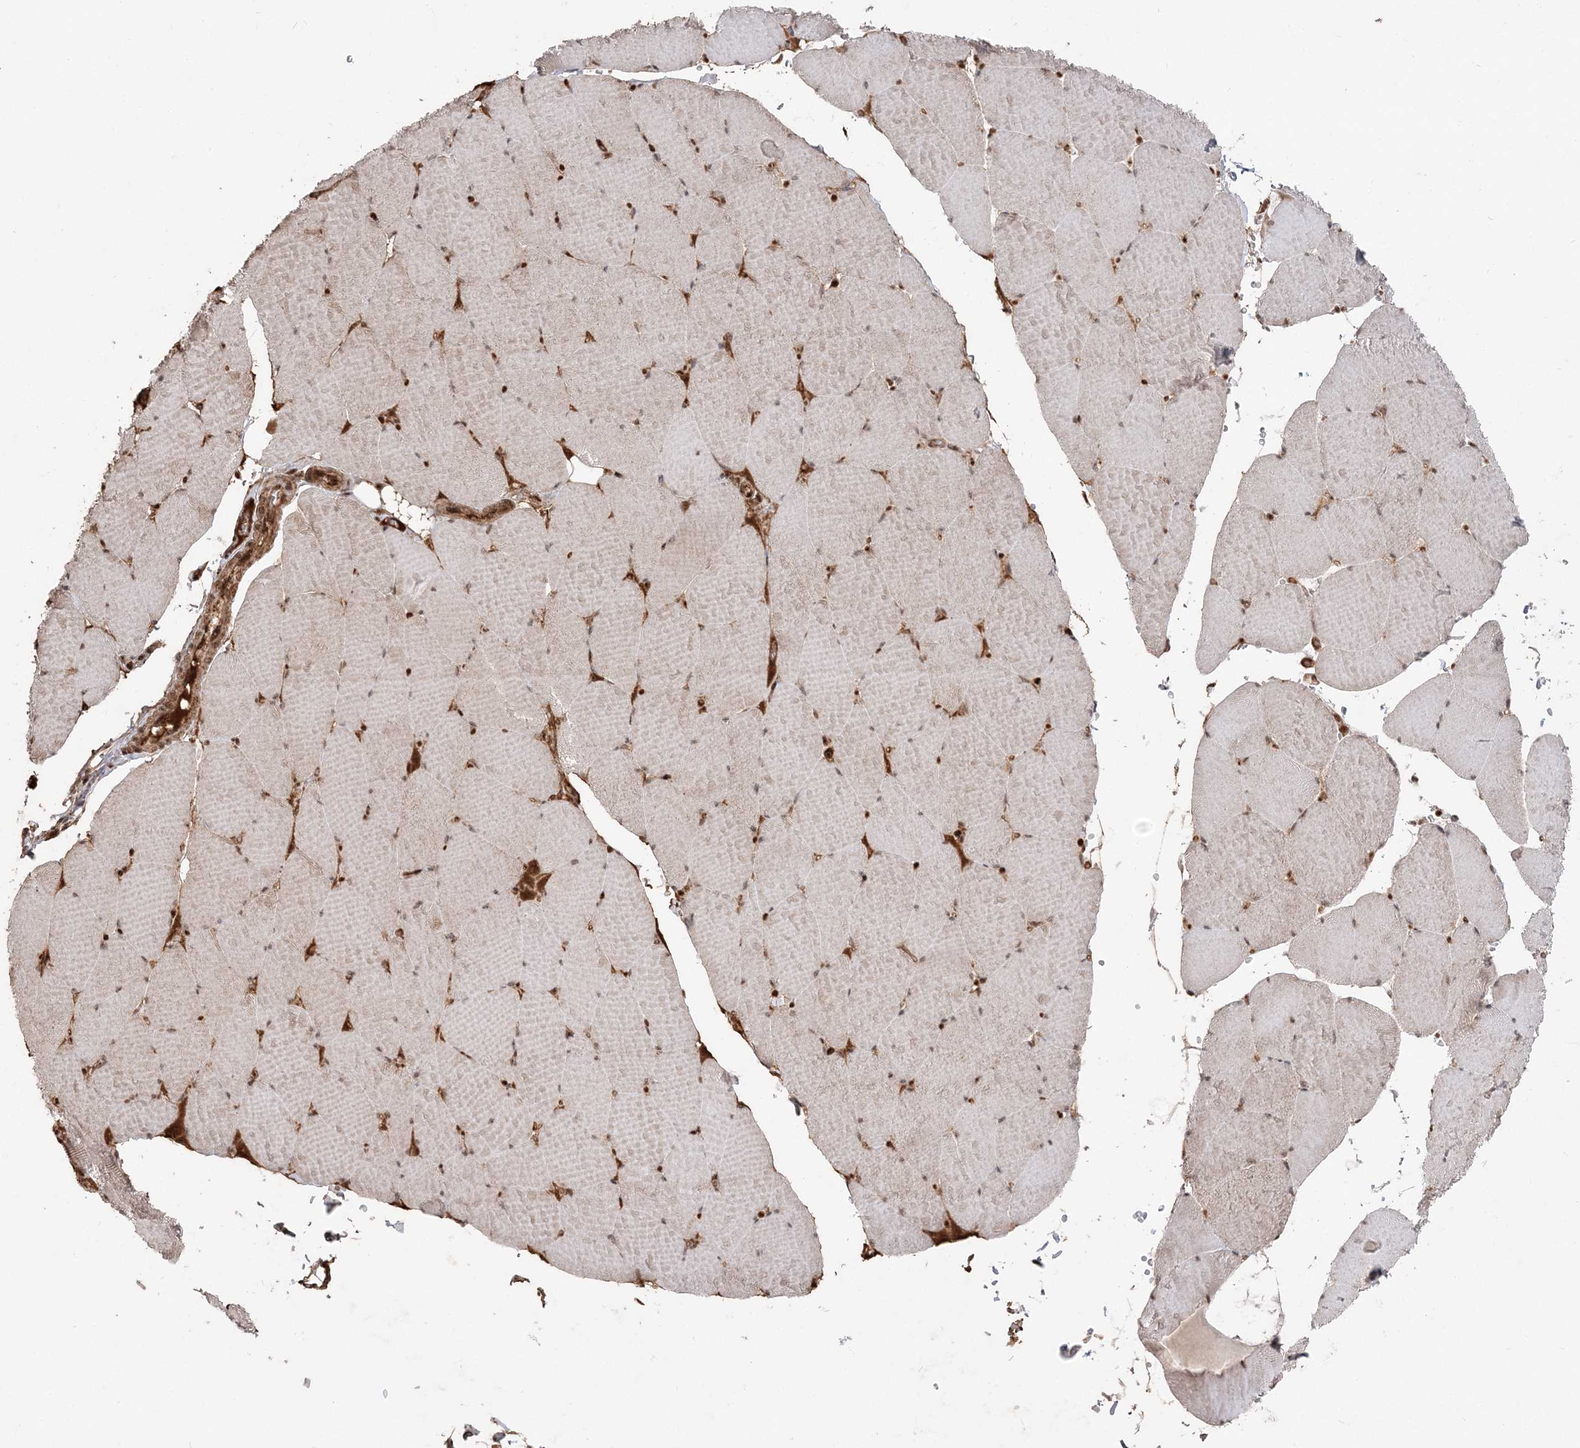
{"staining": {"intensity": "moderate", "quantity": "<25%", "location": "cytoplasmic/membranous,nuclear"}, "tissue": "skeletal muscle", "cell_type": "Myocytes", "image_type": "normal", "snomed": [{"axis": "morphology", "description": "Normal tissue, NOS"}, {"axis": "topography", "description": "Skeletal muscle"}, {"axis": "topography", "description": "Head-Neck"}], "caption": "Human skeletal muscle stained with a protein marker shows moderate staining in myocytes.", "gene": "RBM17", "patient": {"sex": "male", "age": 66}}